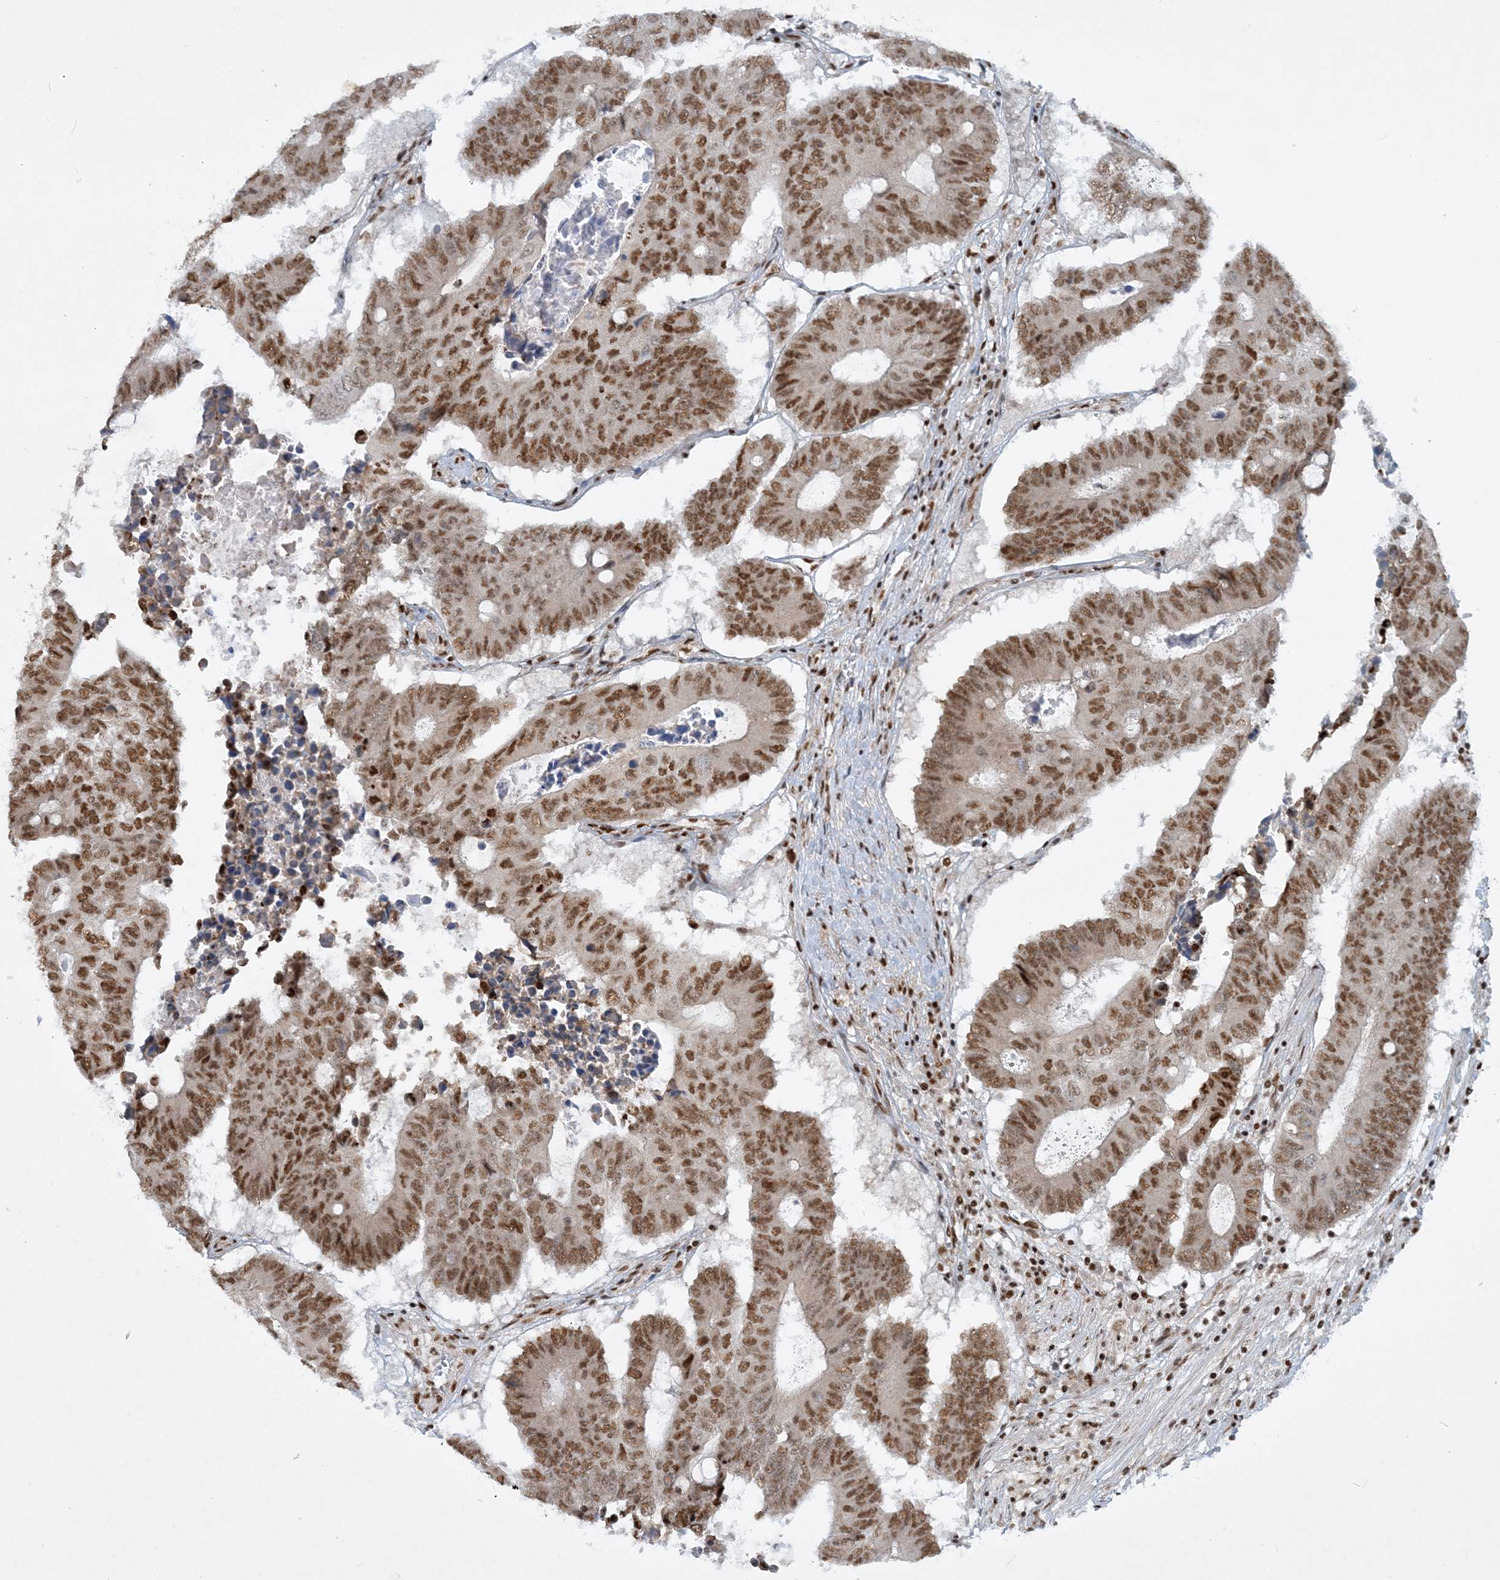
{"staining": {"intensity": "moderate", "quantity": ">75%", "location": "nuclear"}, "tissue": "colorectal cancer", "cell_type": "Tumor cells", "image_type": "cancer", "snomed": [{"axis": "morphology", "description": "Adenocarcinoma, NOS"}, {"axis": "topography", "description": "Colon"}], "caption": "IHC (DAB (3,3'-diaminobenzidine)) staining of colorectal cancer (adenocarcinoma) exhibits moderate nuclear protein staining in approximately >75% of tumor cells.", "gene": "DELE1", "patient": {"sex": "male", "age": 87}}